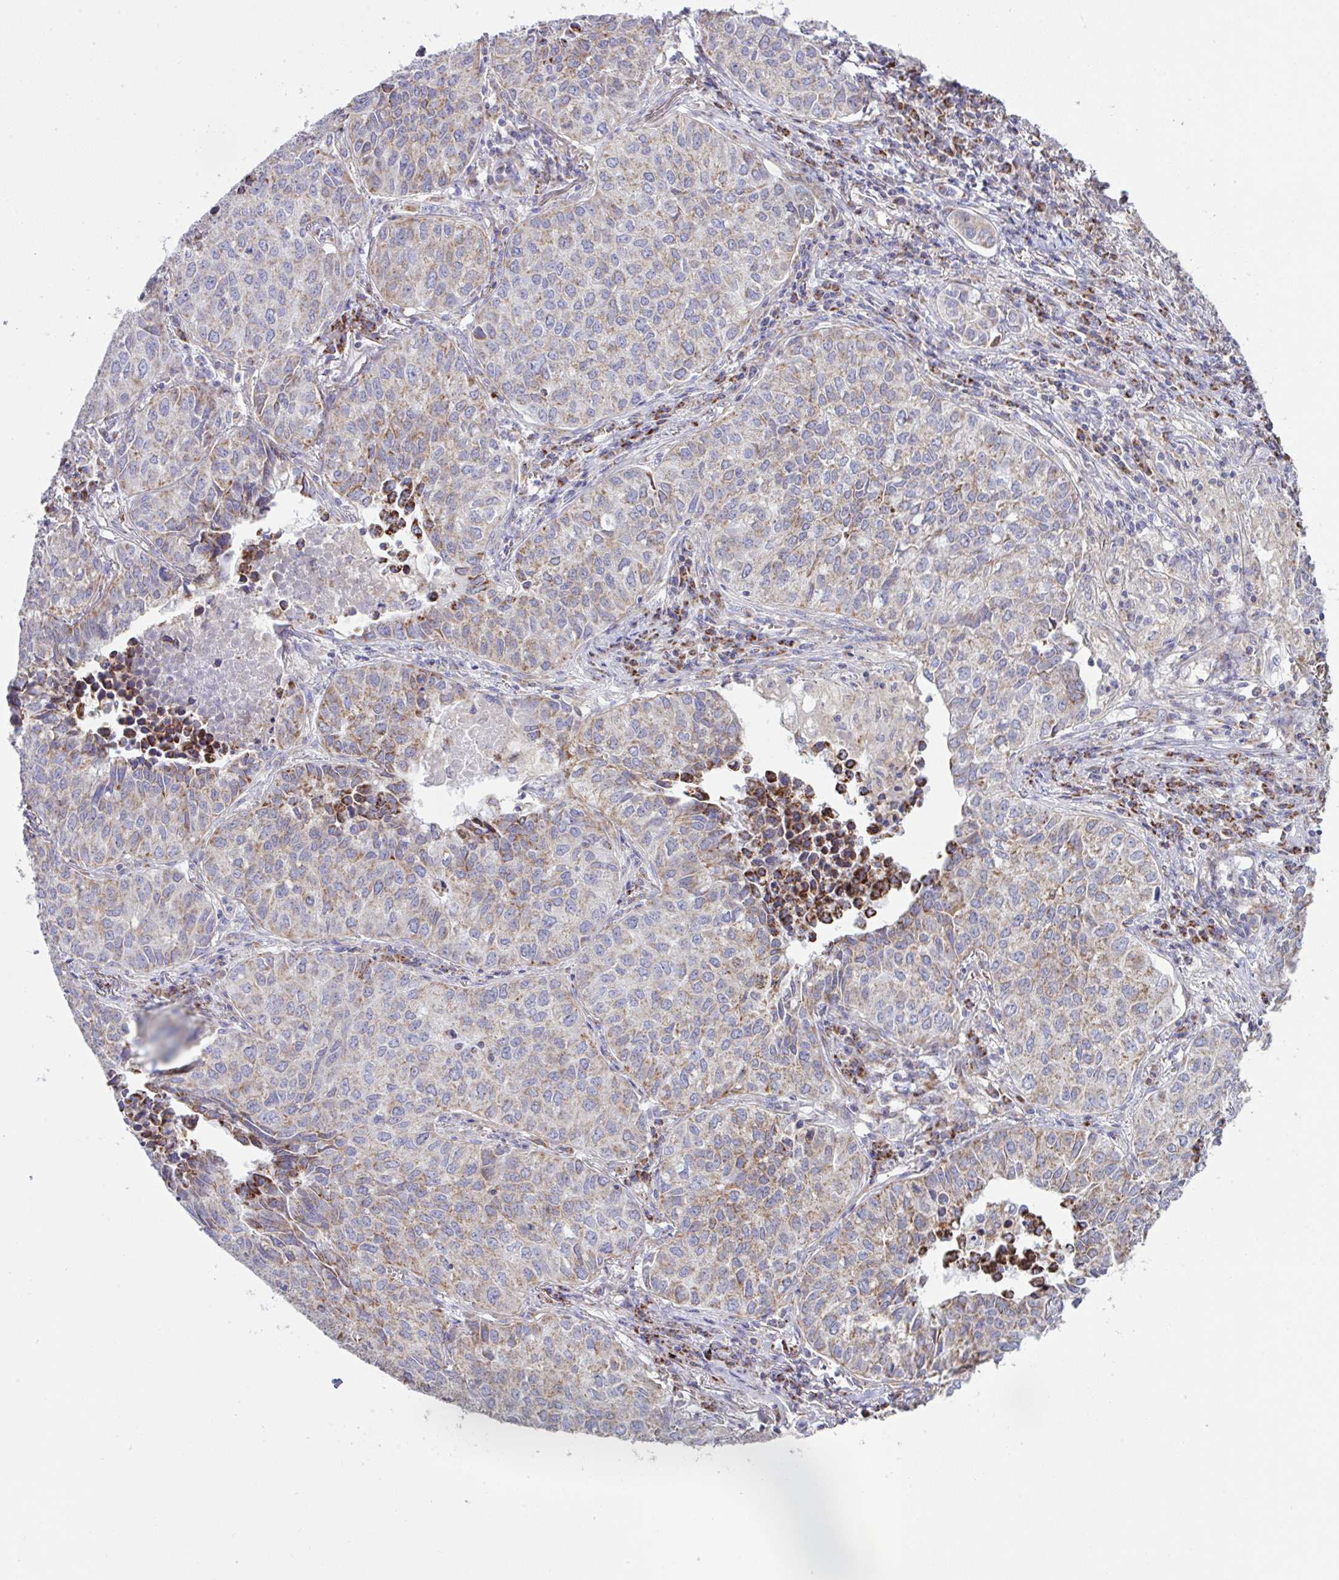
{"staining": {"intensity": "weak", "quantity": "25%-75%", "location": "cytoplasmic/membranous"}, "tissue": "lung cancer", "cell_type": "Tumor cells", "image_type": "cancer", "snomed": [{"axis": "morphology", "description": "Adenocarcinoma, NOS"}, {"axis": "topography", "description": "Lung"}], "caption": "Adenocarcinoma (lung) stained with DAB immunohistochemistry (IHC) exhibits low levels of weak cytoplasmic/membranous staining in approximately 25%-75% of tumor cells.", "gene": "DOK7", "patient": {"sex": "female", "age": 50}}